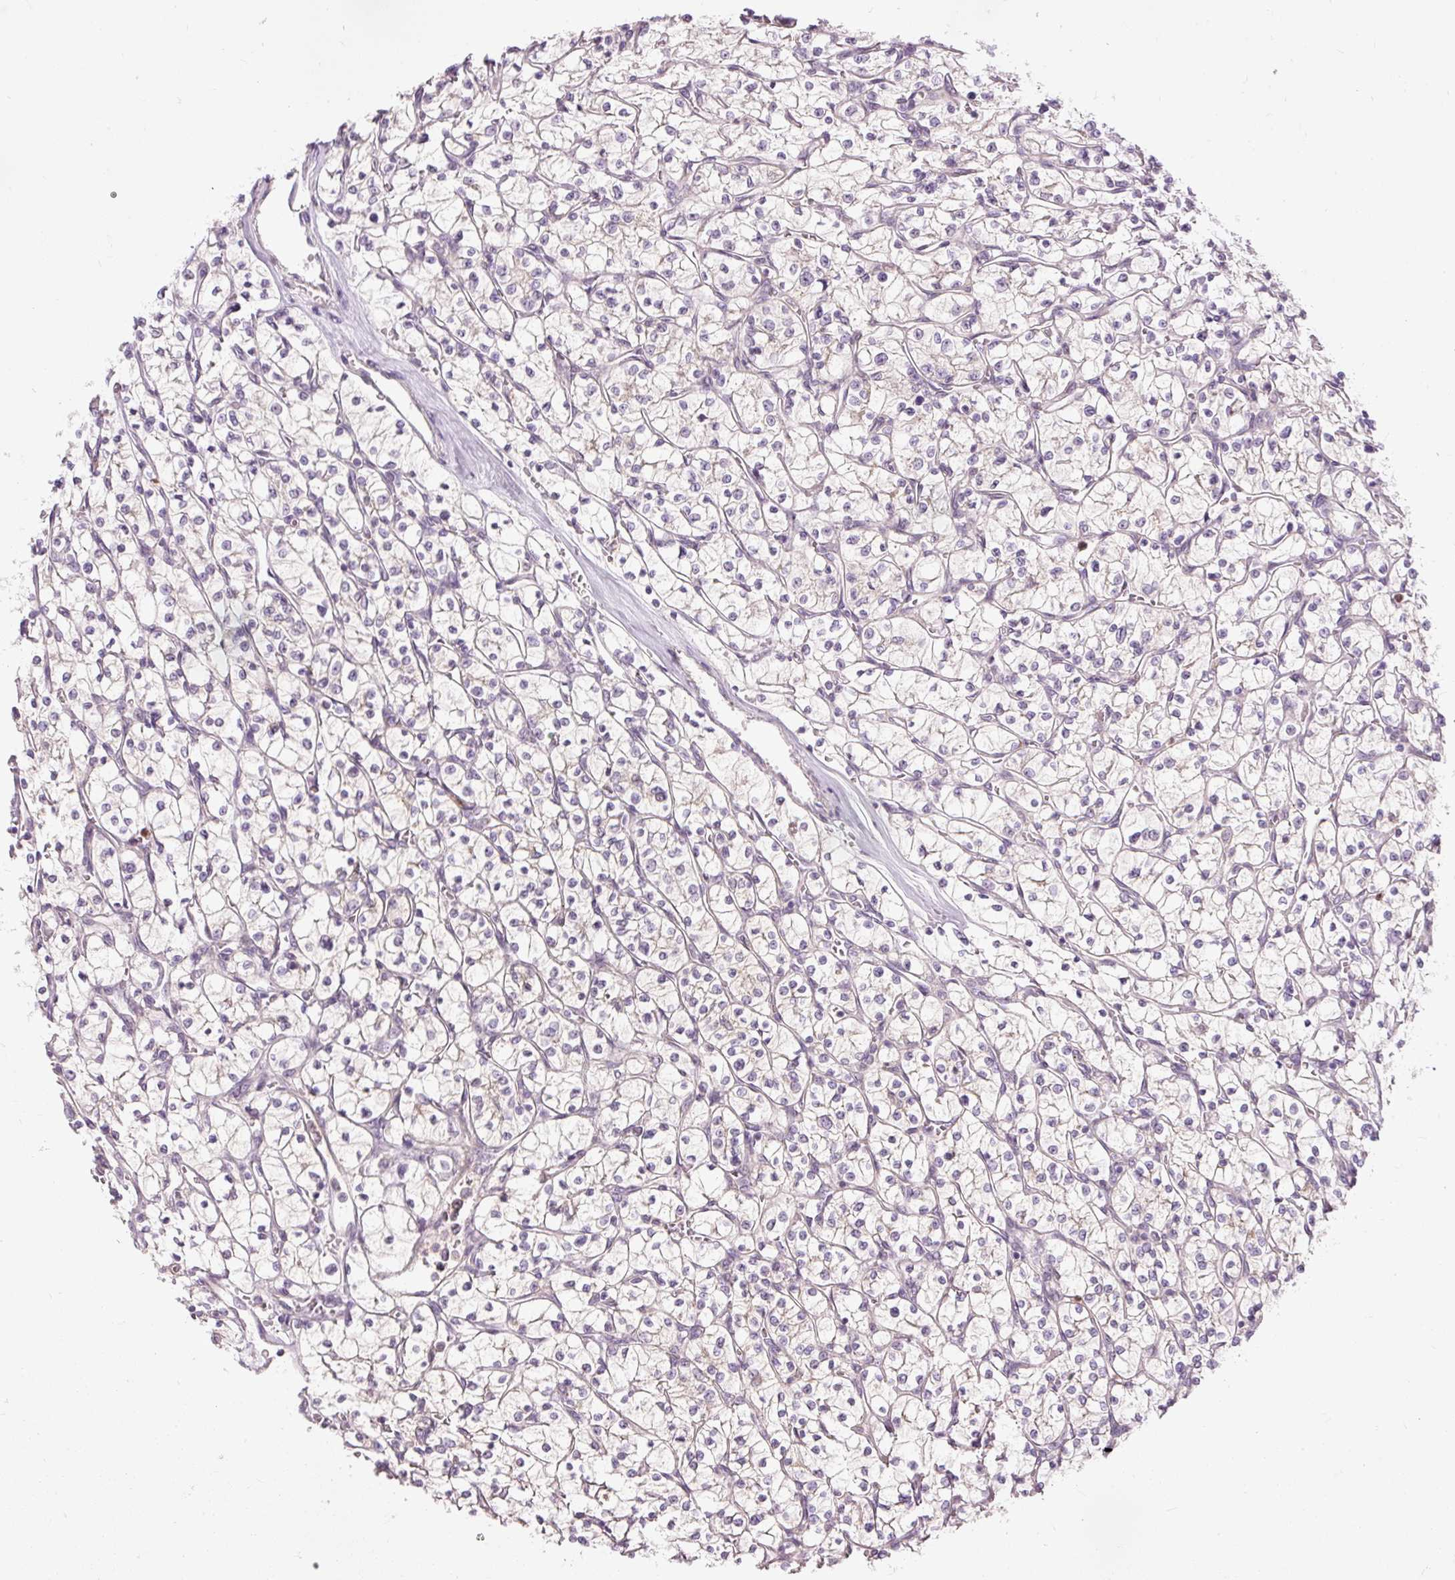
{"staining": {"intensity": "negative", "quantity": "none", "location": "none"}, "tissue": "renal cancer", "cell_type": "Tumor cells", "image_type": "cancer", "snomed": [{"axis": "morphology", "description": "Adenocarcinoma, NOS"}, {"axis": "topography", "description": "Kidney"}], "caption": "Immunohistochemistry photomicrograph of renal cancer (adenocarcinoma) stained for a protein (brown), which exhibits no expression in tumor cells.", "gene": "PRDX5", "patient": {"sex": "female", "age": 64}}